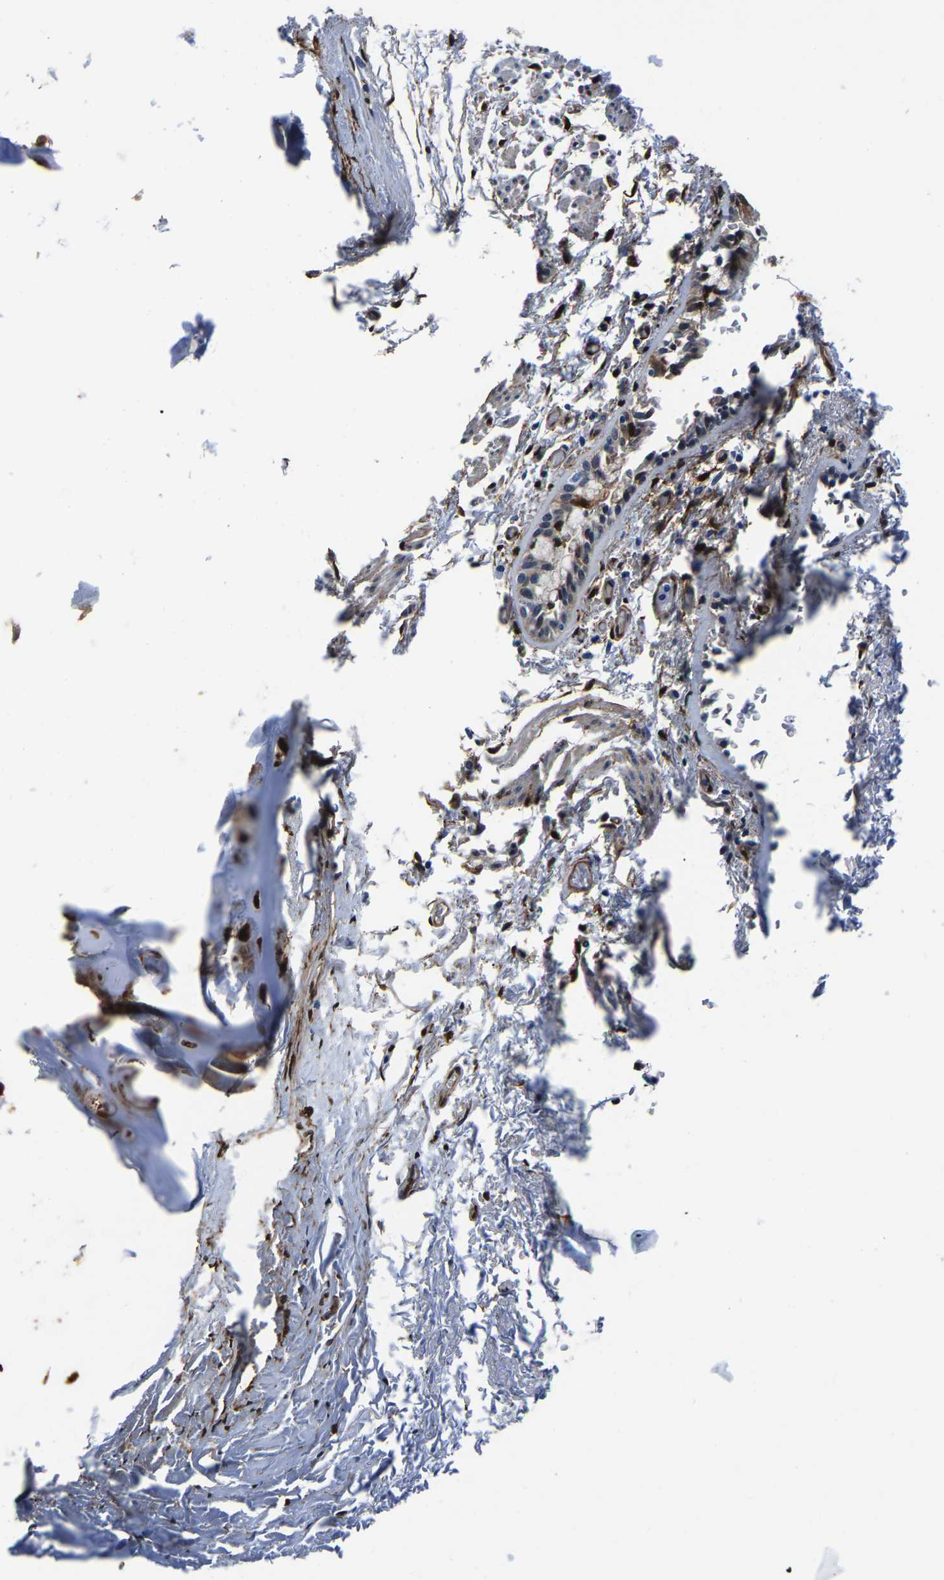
{"staining": {"intensity": "strong", "quantity": ">75%", "location": "nuclear"}, "tissue": "soft tissue", "cell_type": "Chondrocytes", "image_type": "normal", "snomed": [{"axis": "morphology", "description": "Normal tissue, NOS"}, {"axis": "topography", "description": "Cartilage tissue"}, {"axis": "topography", "description": "Lung"}], "caption": "DAB (3,3'-diaminobenzidine) immunohistochemical staining of benign human soft tissue demonstrates strong nuclear protein expression in about >75% of chondrocytes.", "gene": "S100A13", "patient": {"sex": "female", "age": 77}}